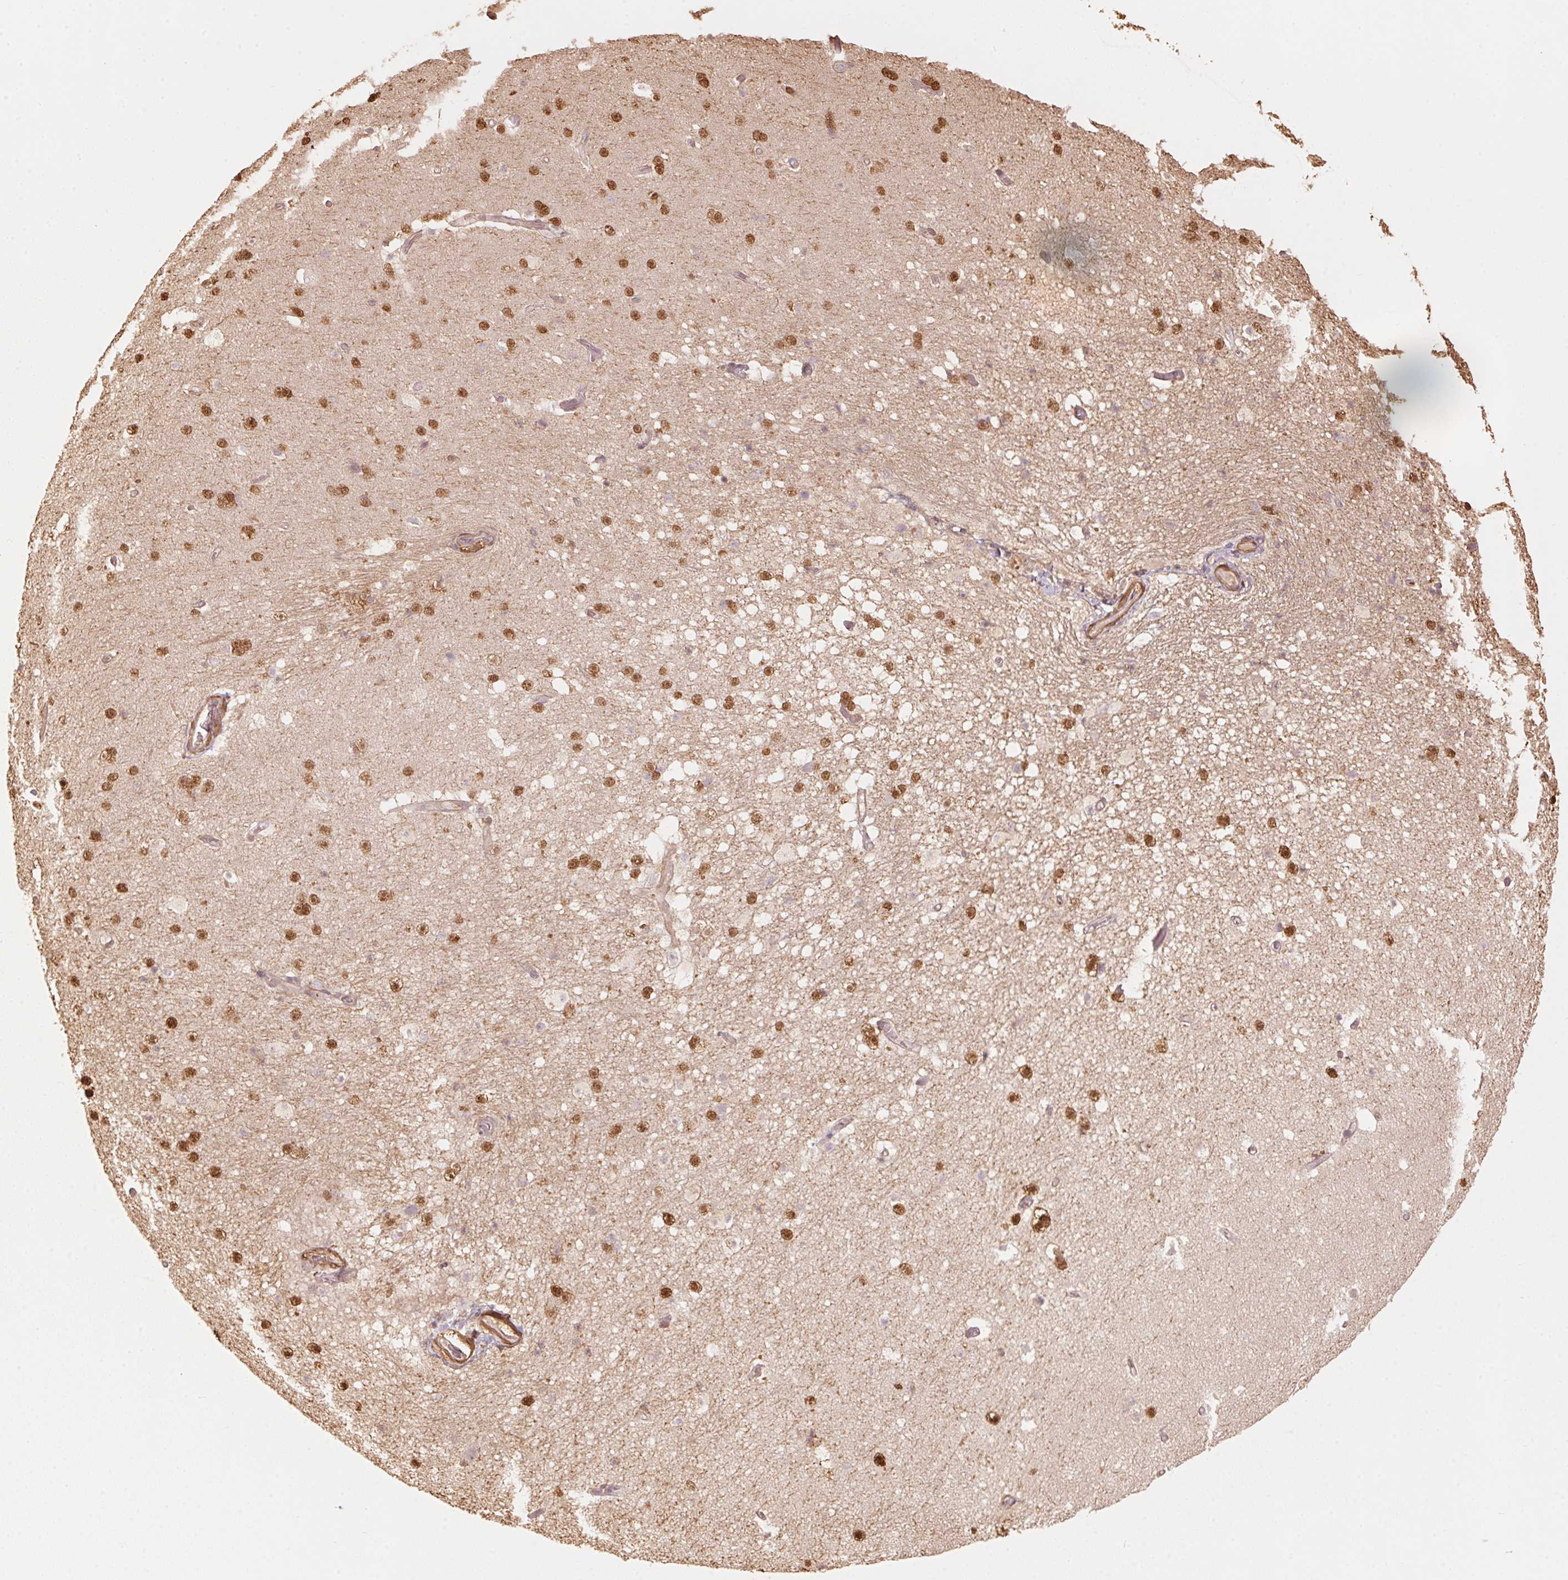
{"staining": {"intensity": "strong", "quantity": "25%-75%", "location": "cytoplasmic/membranous,nuclear"}, "tissue": "hippocampus", "cell_type": "Glial cells", "image_type": "normal", "snomed": [{"axis": "morphology", "description": "Normal tissue, NOS"}, {"axis": "topography", "description": "Hippocampus"}], "caption": "DAB (3,3'-diaminobenzidine) immunohistochemical staining of unremarkable human hippocampus demonstrates strong cytoplasmic/membranous,nuclear protein positivity in approximately 25%-75% of glial cells.", "gene": "QDPR", "patient": {"sex": "male", "age": 26}}